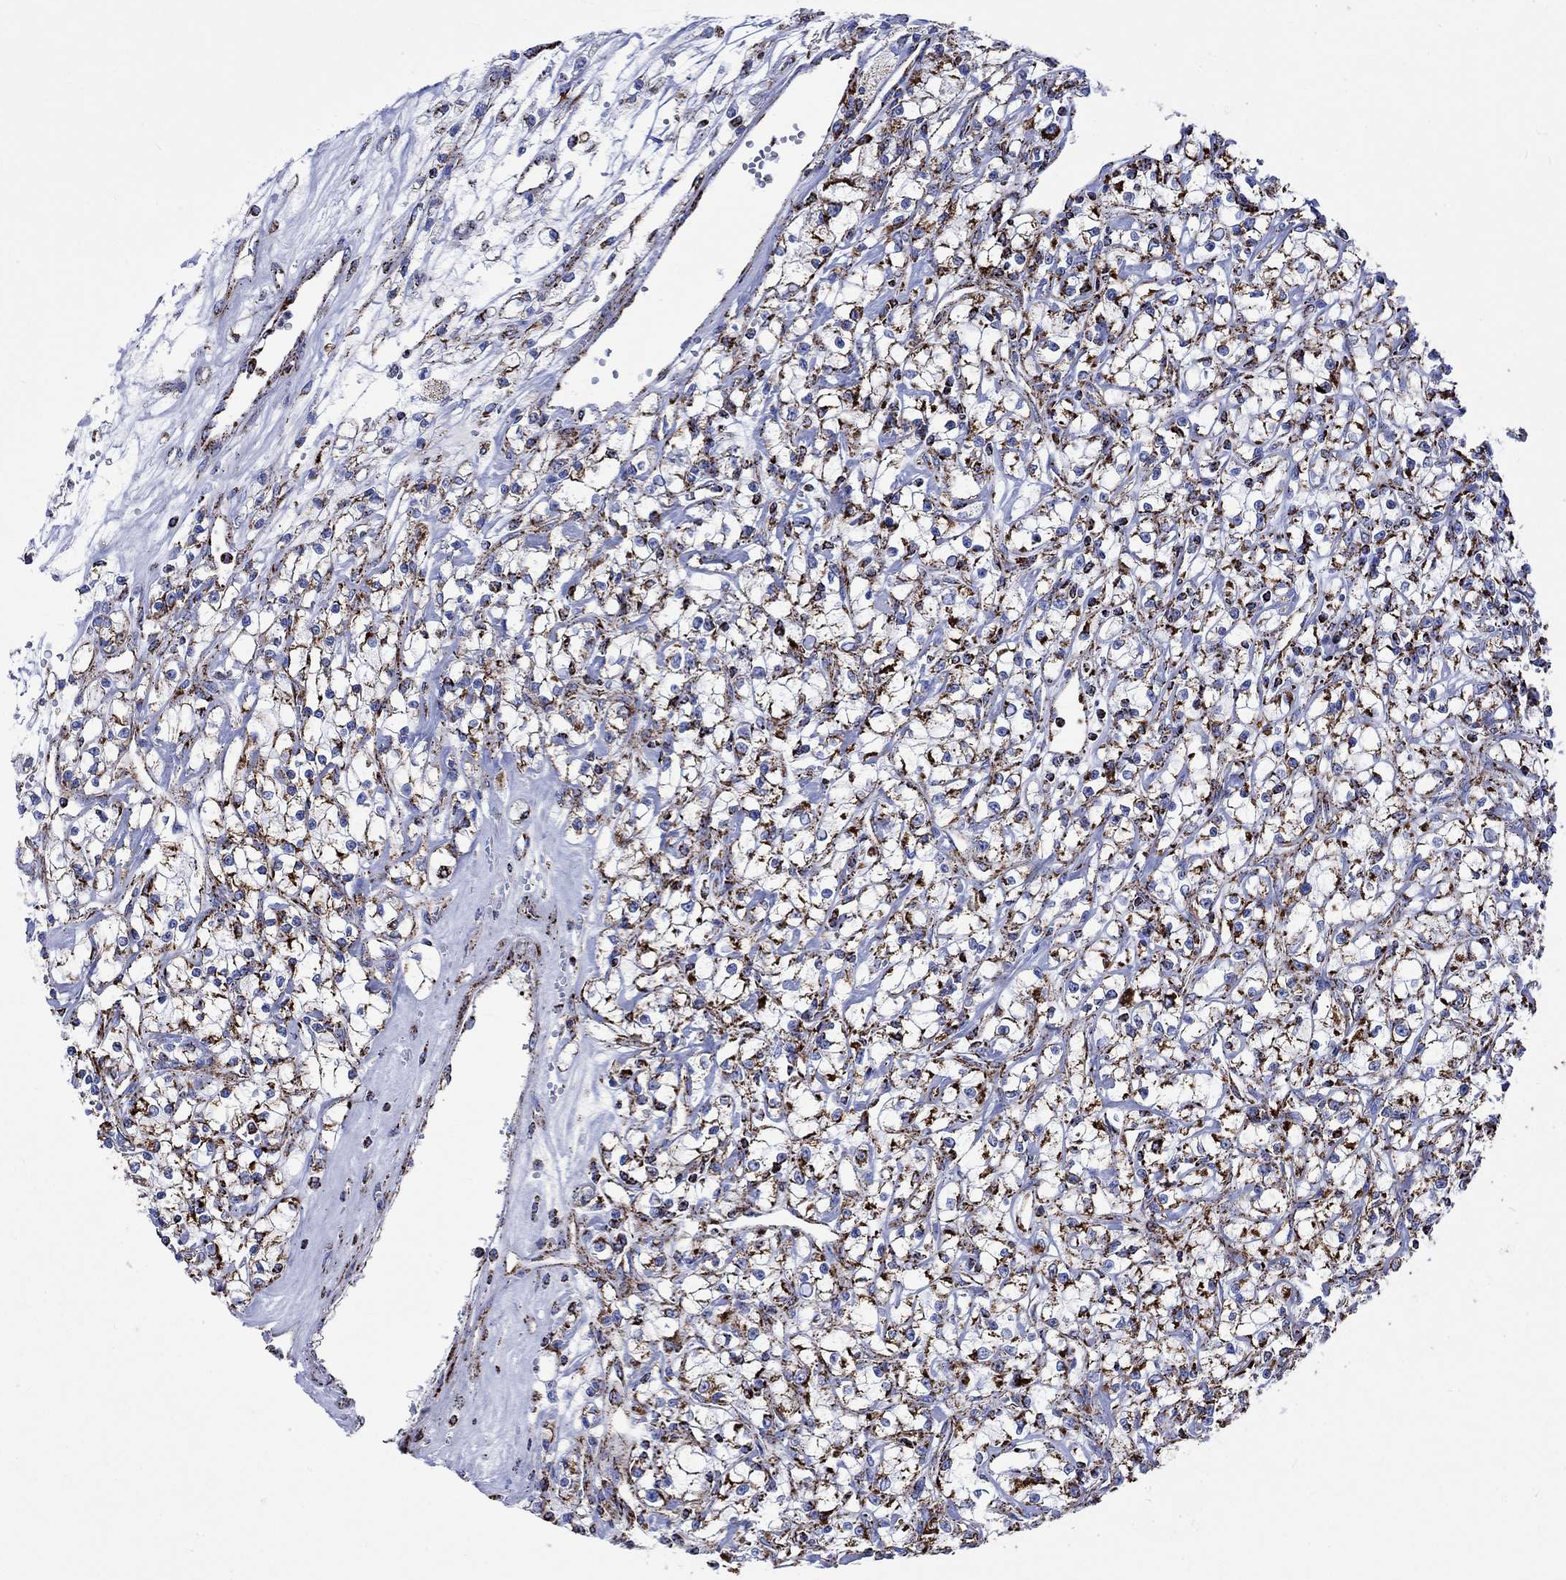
{"staining": {"intensity": "strong", "quantity": ">75%", "location": "cytoplasmic/membranous"}, "tissue": "renal cancer", "cell_type": "Tumor cells", "image_type": "cancer", "snomed": [{"axis": "morphology", "description": "Adenocarcinoma, NOS"}, {"axis": "topography", "description": "Kidney"}], "caption": "A brown stain labels strong cytoplasmic/membranous positivity of a protein in human adenocarcinoma (renal) tumor cells.", "gene": "RCE1", "patient": {"sex": "female", "age": 59}}